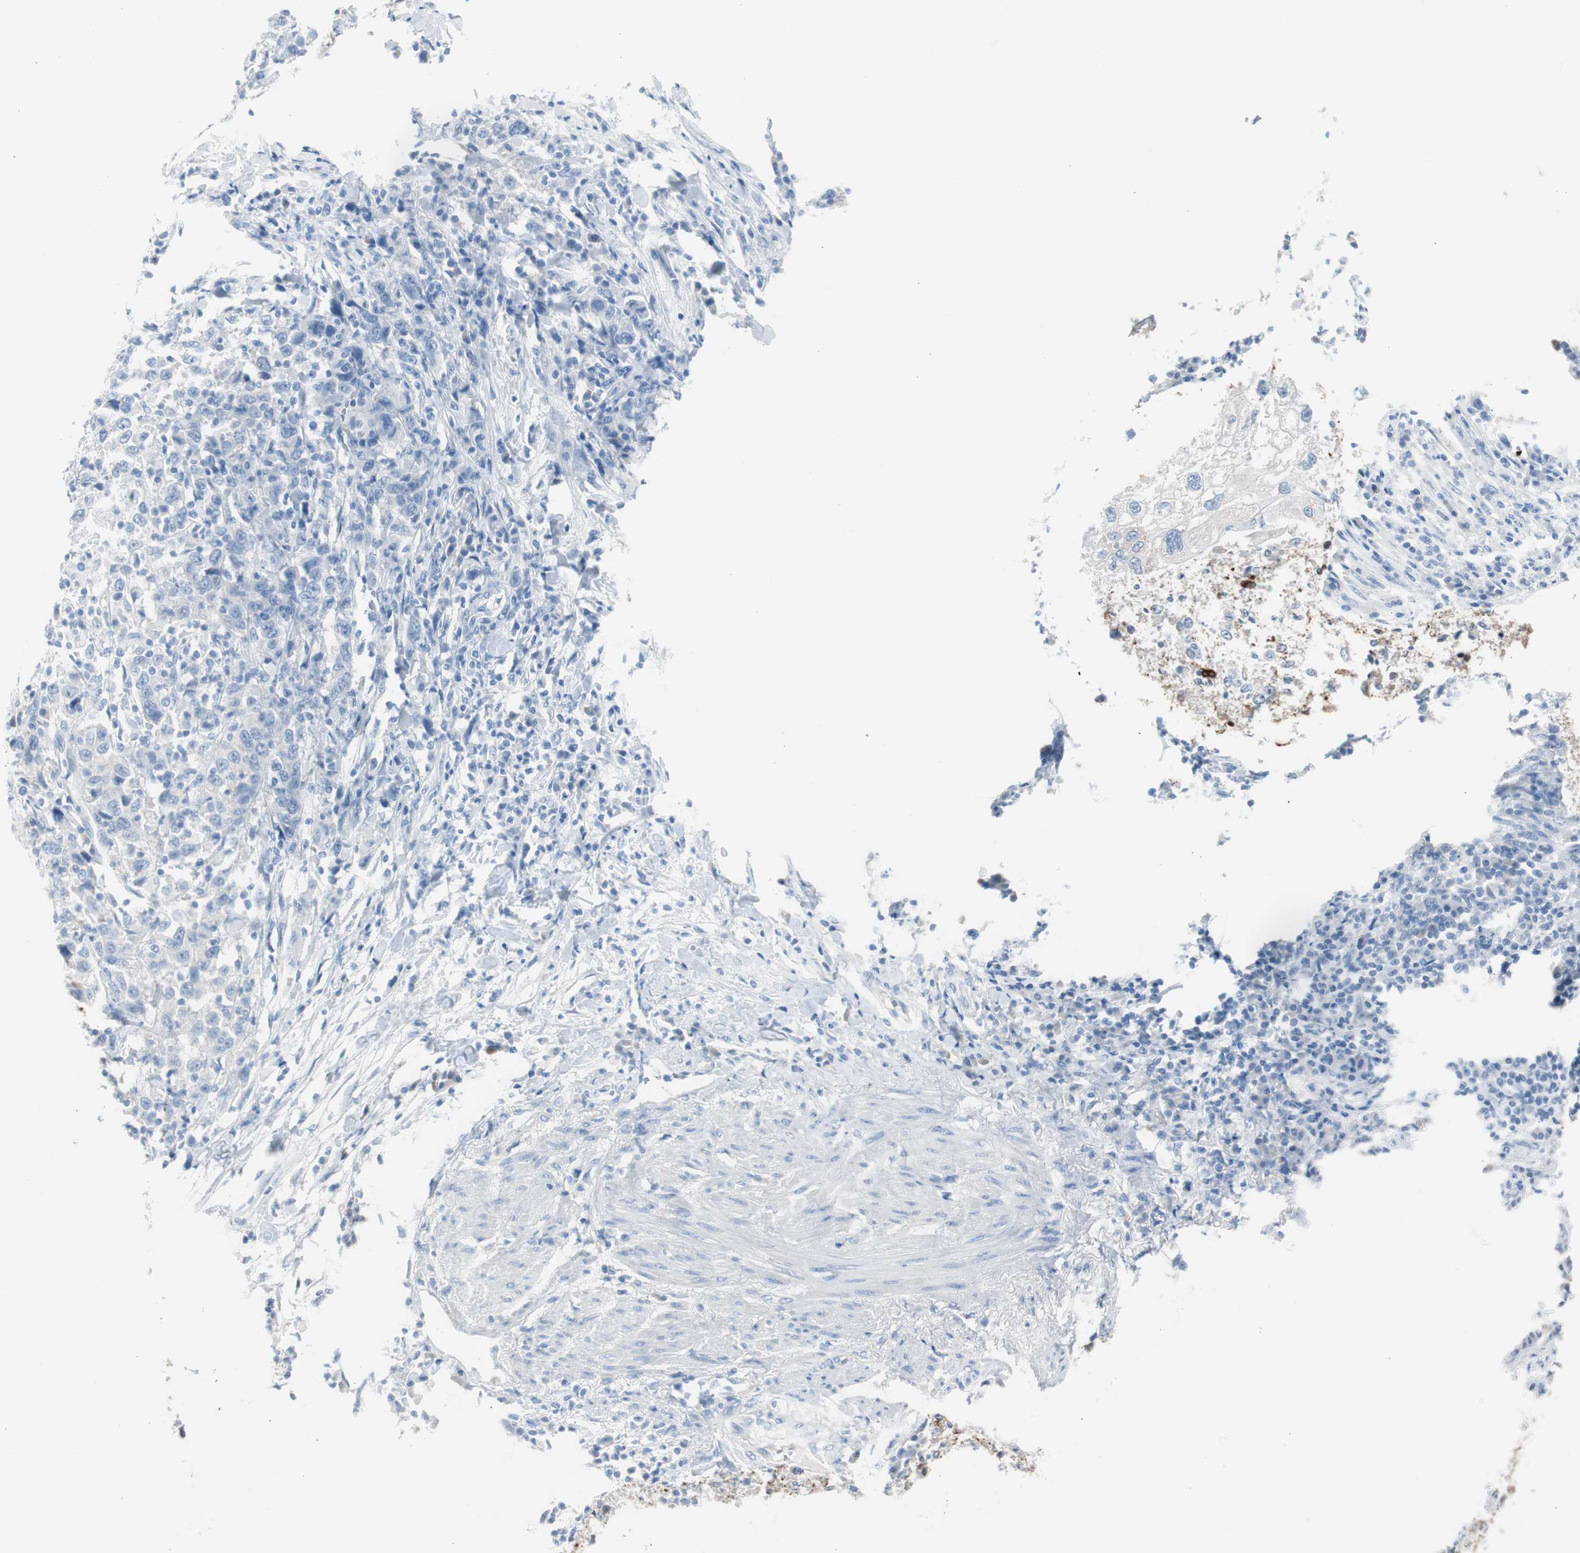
{"staining": {"intensity": "negative", "quantity": "none", "location": "none"}, "tissue": "urothelial cancer", "cell_type": "Tumor cells", "image_type": "cancer", "snomed": [{"axis": "morphology", "description": "Urothelial carcinoma, High grade"}, {"axis": "topography", "description": "Urinary bladder"}], "caption": "A histopathology image of urothelial cancer stained for a protein displays no brown staining in tumor cells.", "gene": "S100A7", "patient": {"sex": "male", "age": 61}}